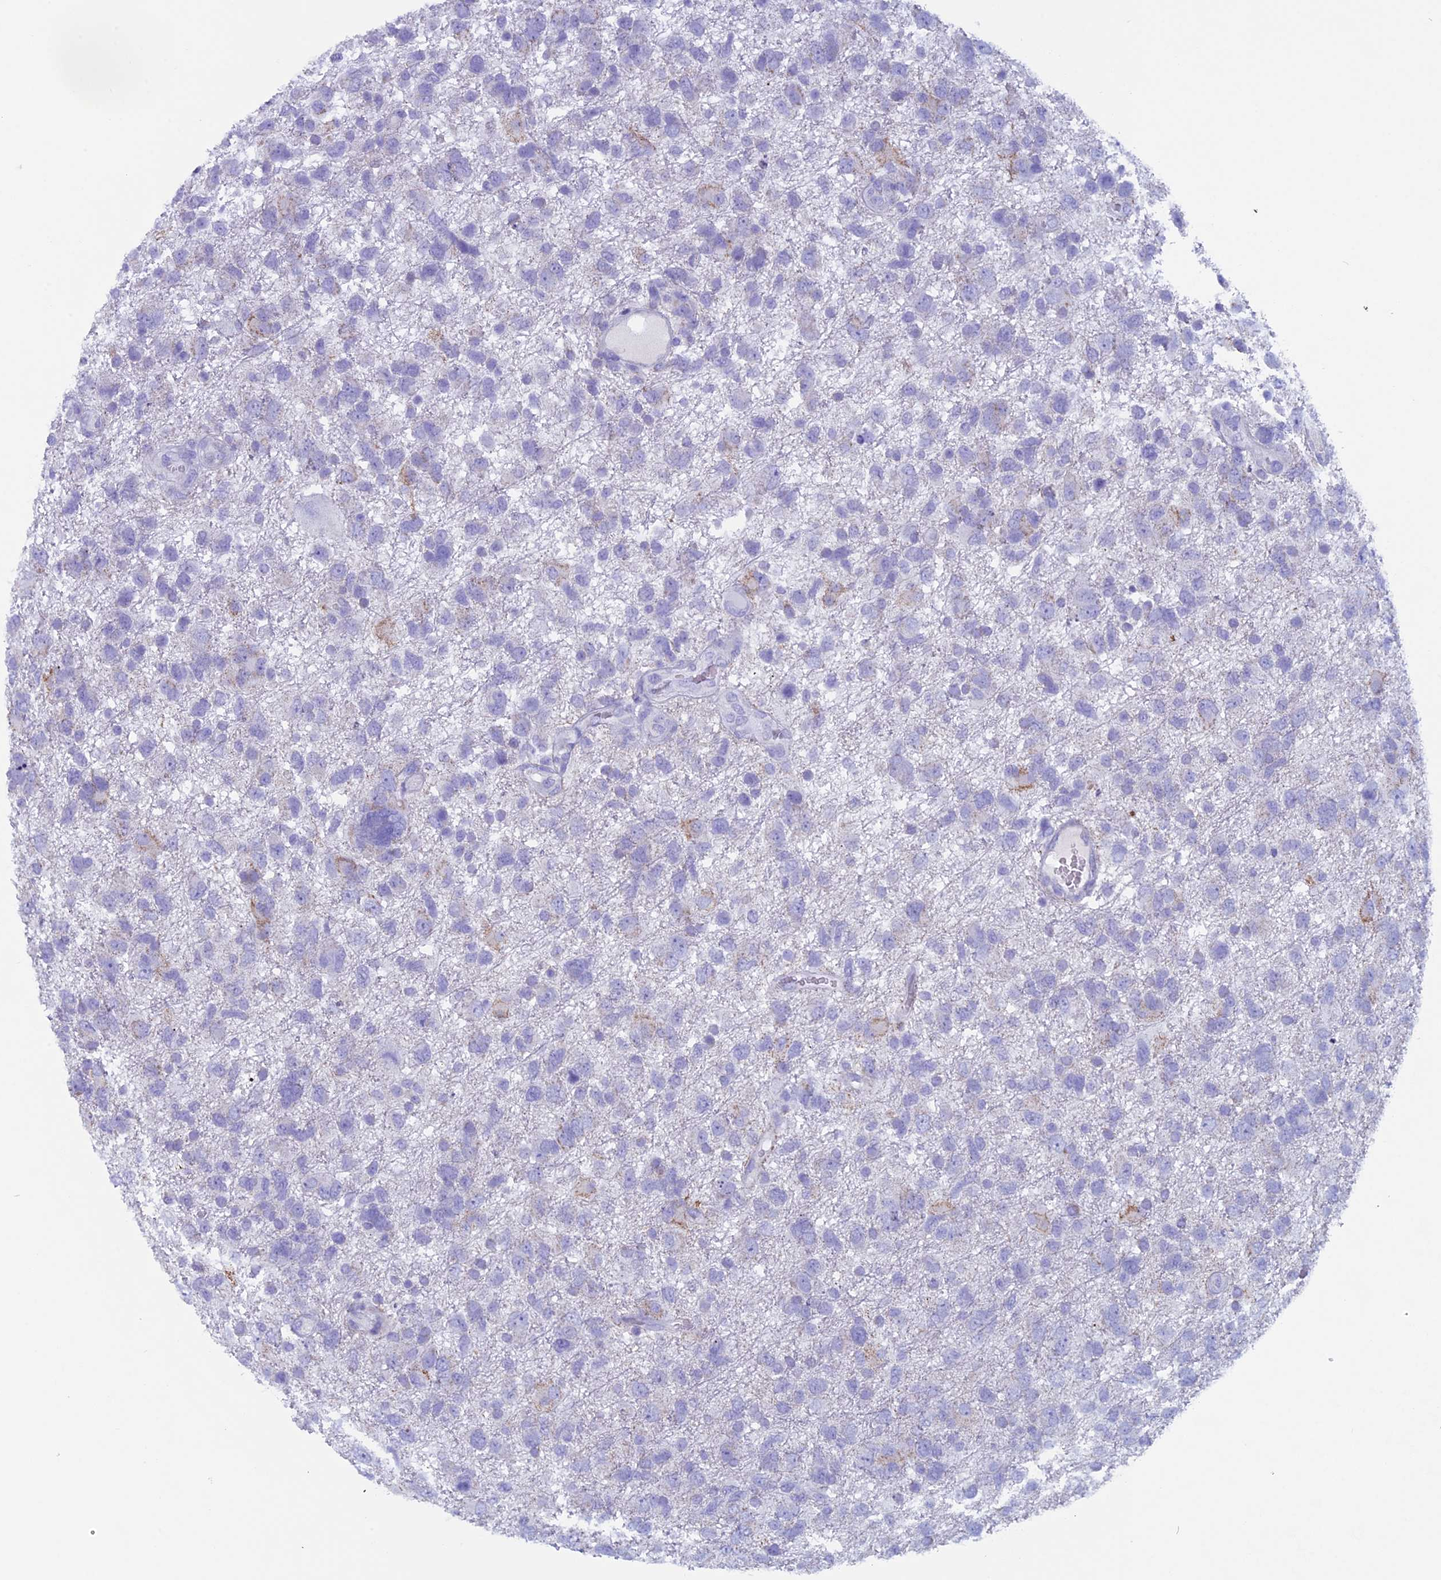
{"staining": {"intensity": "negative", "quantity": "none", "location": "none"}, "tissue": "glioma", "cell_type": "Tumor cells", "image_type": "cancer", "snomed": [{"axis": "morphology", "description": "Glioma, malignant, High grade"}, {"axis": "topography", "description": "Brain"}], "caption": "Immunohistochemistry (IHC) of malignant high-grade glioma demonstrates no positivity in tumor cells. The staining was performed using DAB (3,3'-diaminobenzidine) to visualize the protein expression in brown, while the nuclei were stained in blue with hematoxylin (Magnification: 20x).", "gene": "ZNF563", "patient": {"sex": "male", "age": 61}}